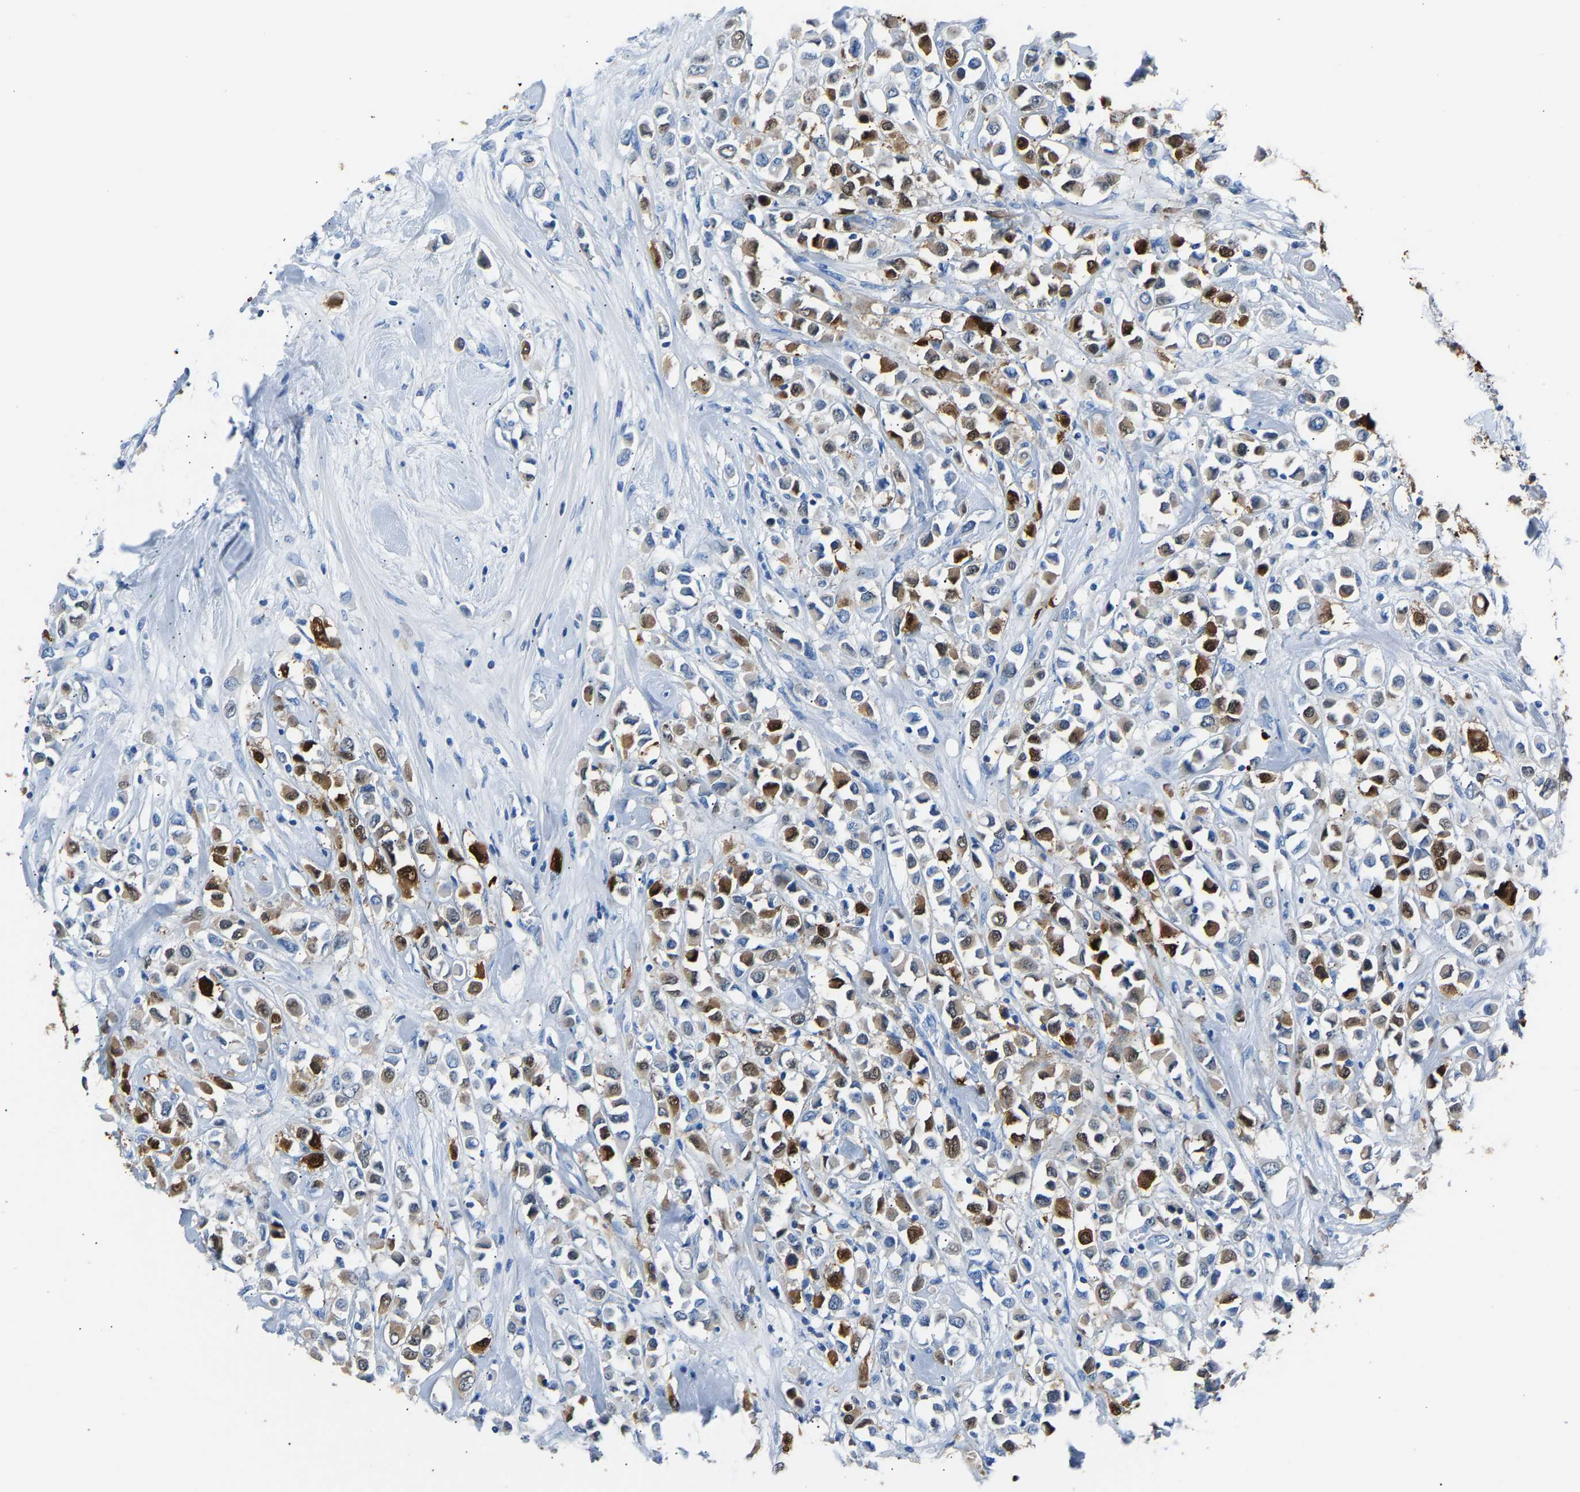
{"staining": {"intensity": "strong", "quantity": "25%-75%", "location": "cytoplasmic/membranous,nuclear"}, "tissue": "breast cancer", "cell_type": "Tumor cells", "image_type": "cancer", "snomed": [{"axis": "morphology", "description": "Duct carcinoma"}, {"axis": "topography", "description": "Breast"}], "caption": "Breast cancer stained for a protein exhibits strong cytoplasmic/membranous and nuclear positivity in tumor cells.", "gene": "S100P", "patient": {"sex": "female", "age": 61}}